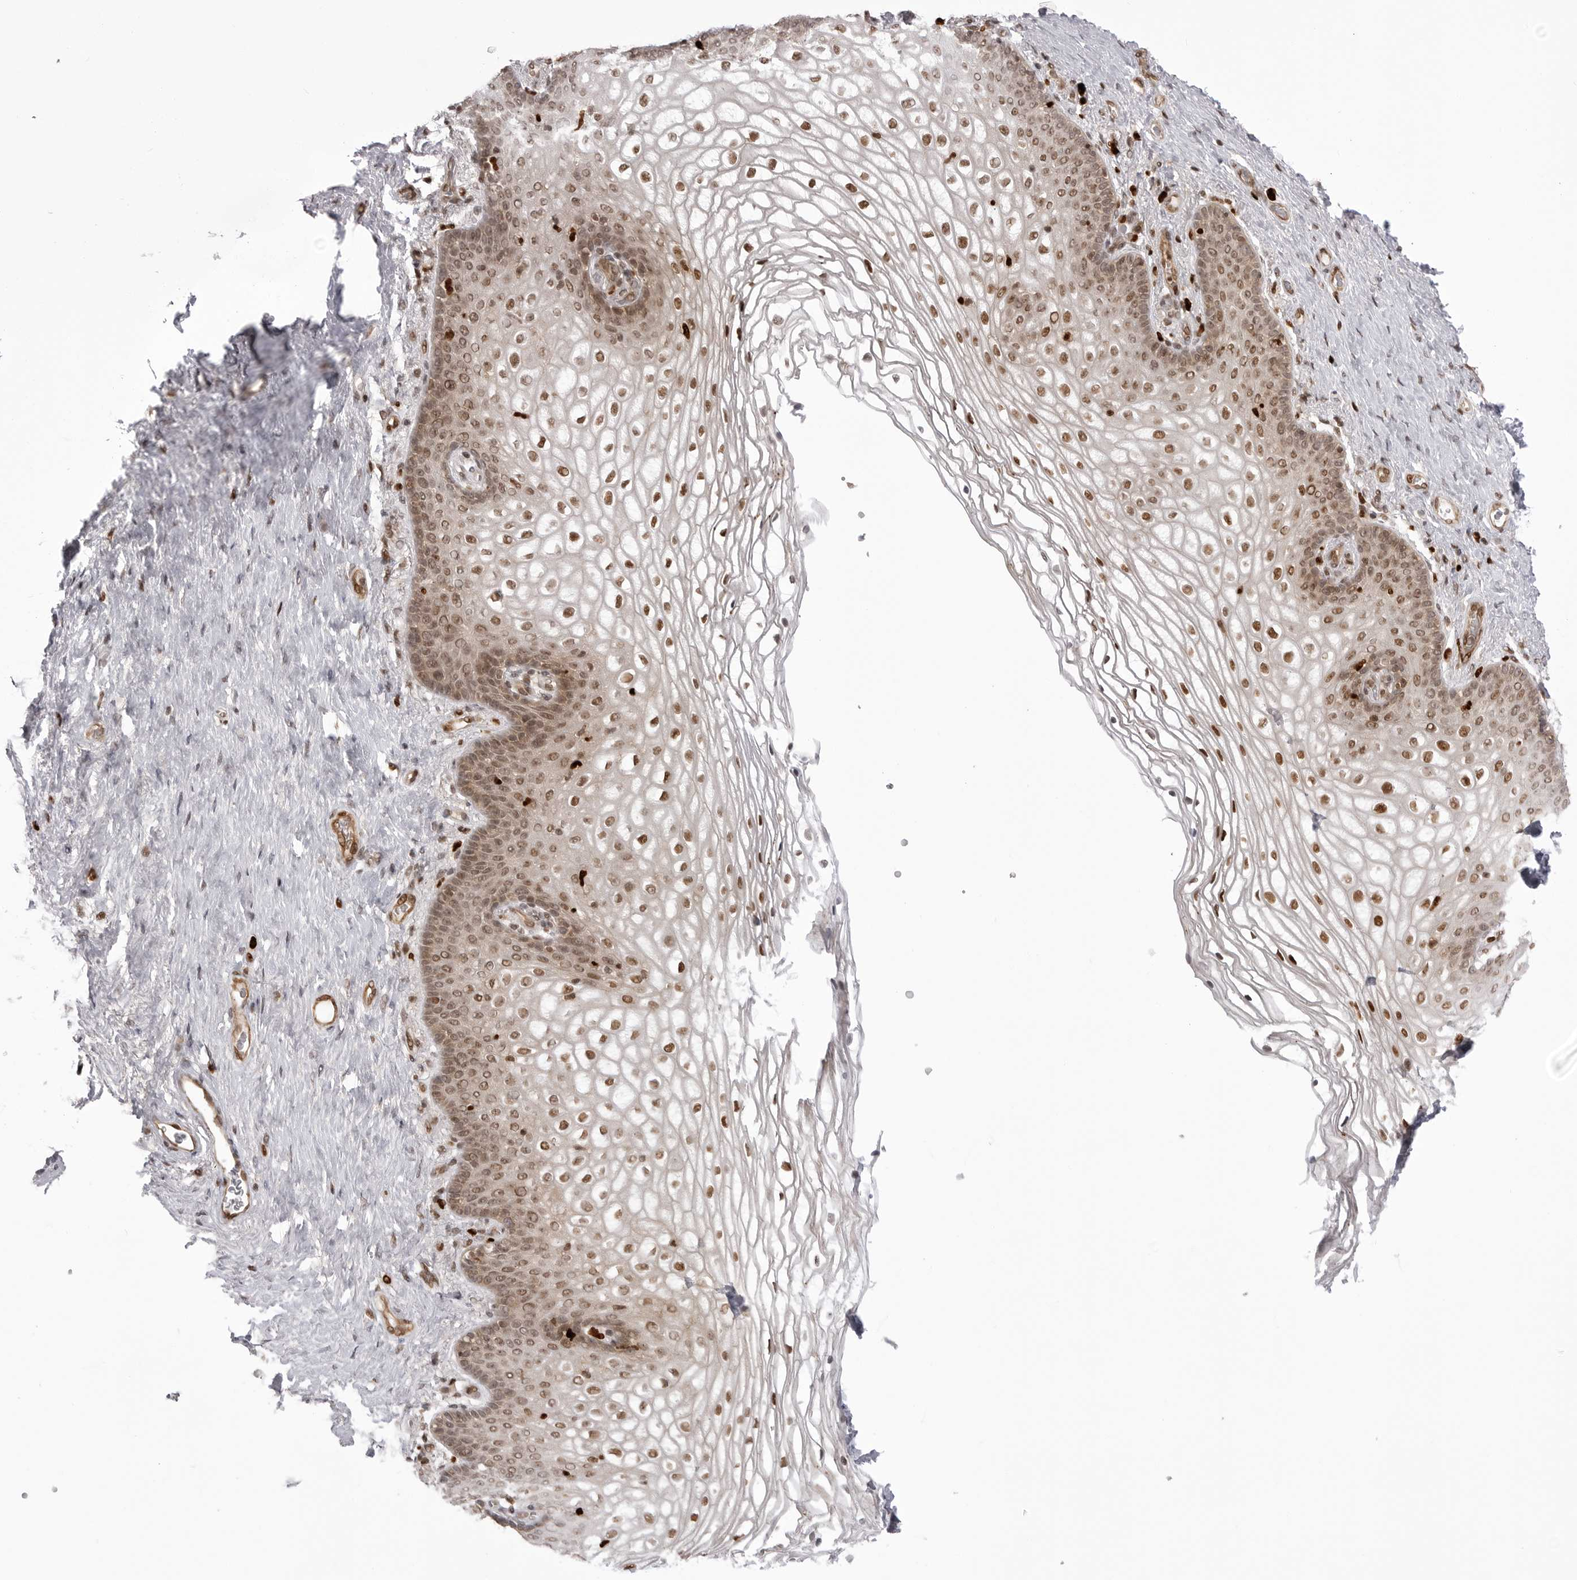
{"staining": {"intensity": "moderate", "quantity": ">75%", "location": "nuclear"}, "tissue": "vagina", "cell_type": "Squamous epithelial cells", "image_type": "normal", "snomed": [{"axis": "morphology", "description": "Normal tissue, NOS"}, {"axis": "topography", "description": "Vagina"}], "caption": "The immunohistochemical stain highlights moderate nuclear positivity in squamous epithelial cells of benign vagina.", "gene": "PTK2B", "patient": {"sex": "female", "age": 60}}